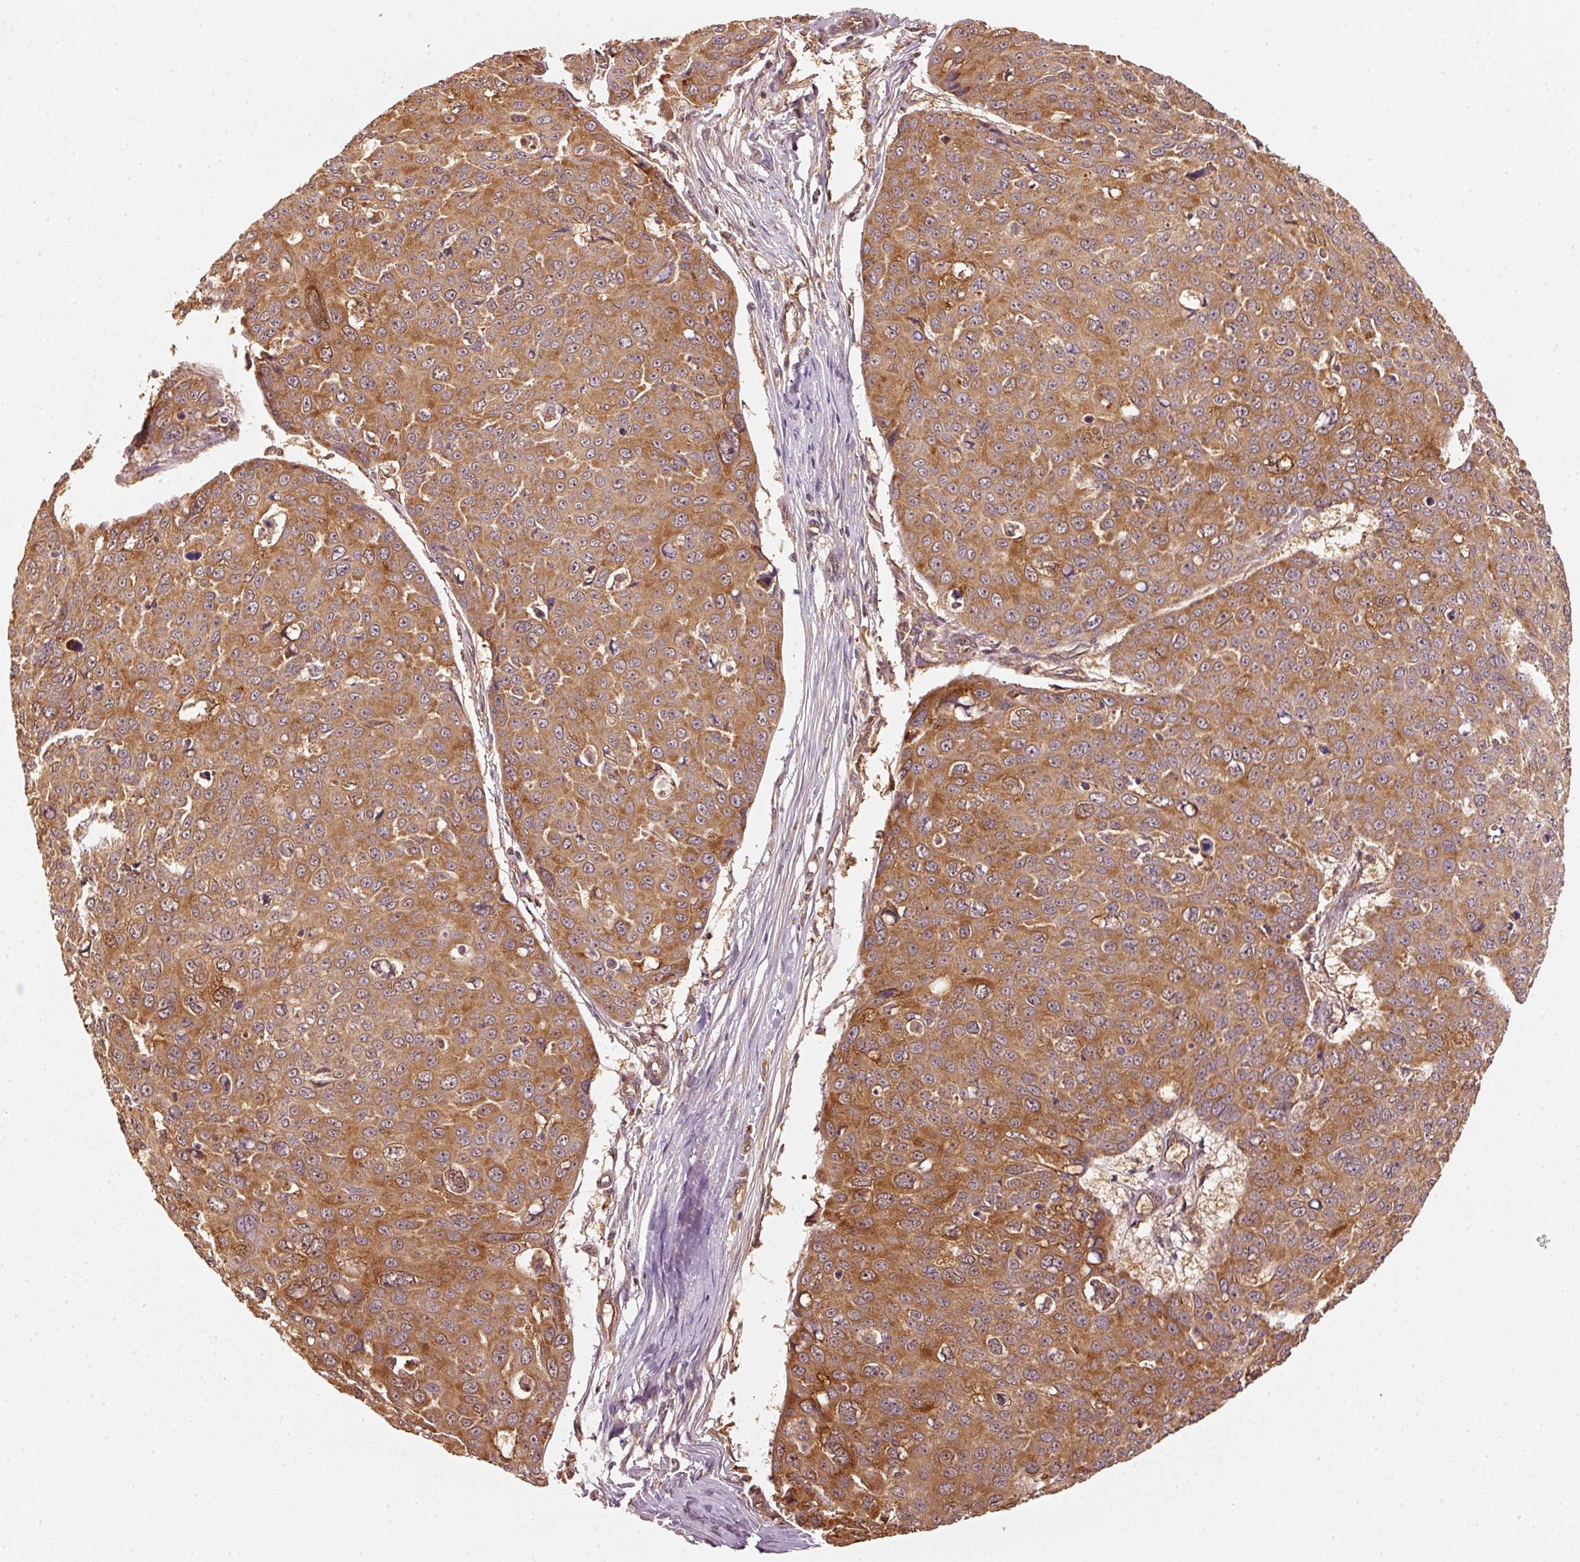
{"staining": {"intensity": "moderate", "quantity": ">75%", "location": "cytoplasmic/membranous"}, "tissue": "skin cancer", "cell_type": "Tumor cells", "image_type": "cancer", "snomed": [{"axis": "morphology", "description": "Squamous cell carcinoma, NOS"}, {"axis": "topography", "description": "Skin"}], "caption": "Brown immunohistochemical staining in human squamous cell carcinoma (skin) demonstrates moderate cytoplasmic/membranous staining in approximately >75% of tumor cells.", "gene": "STAU1", "patient": {"sex": "male", "age": 71}}